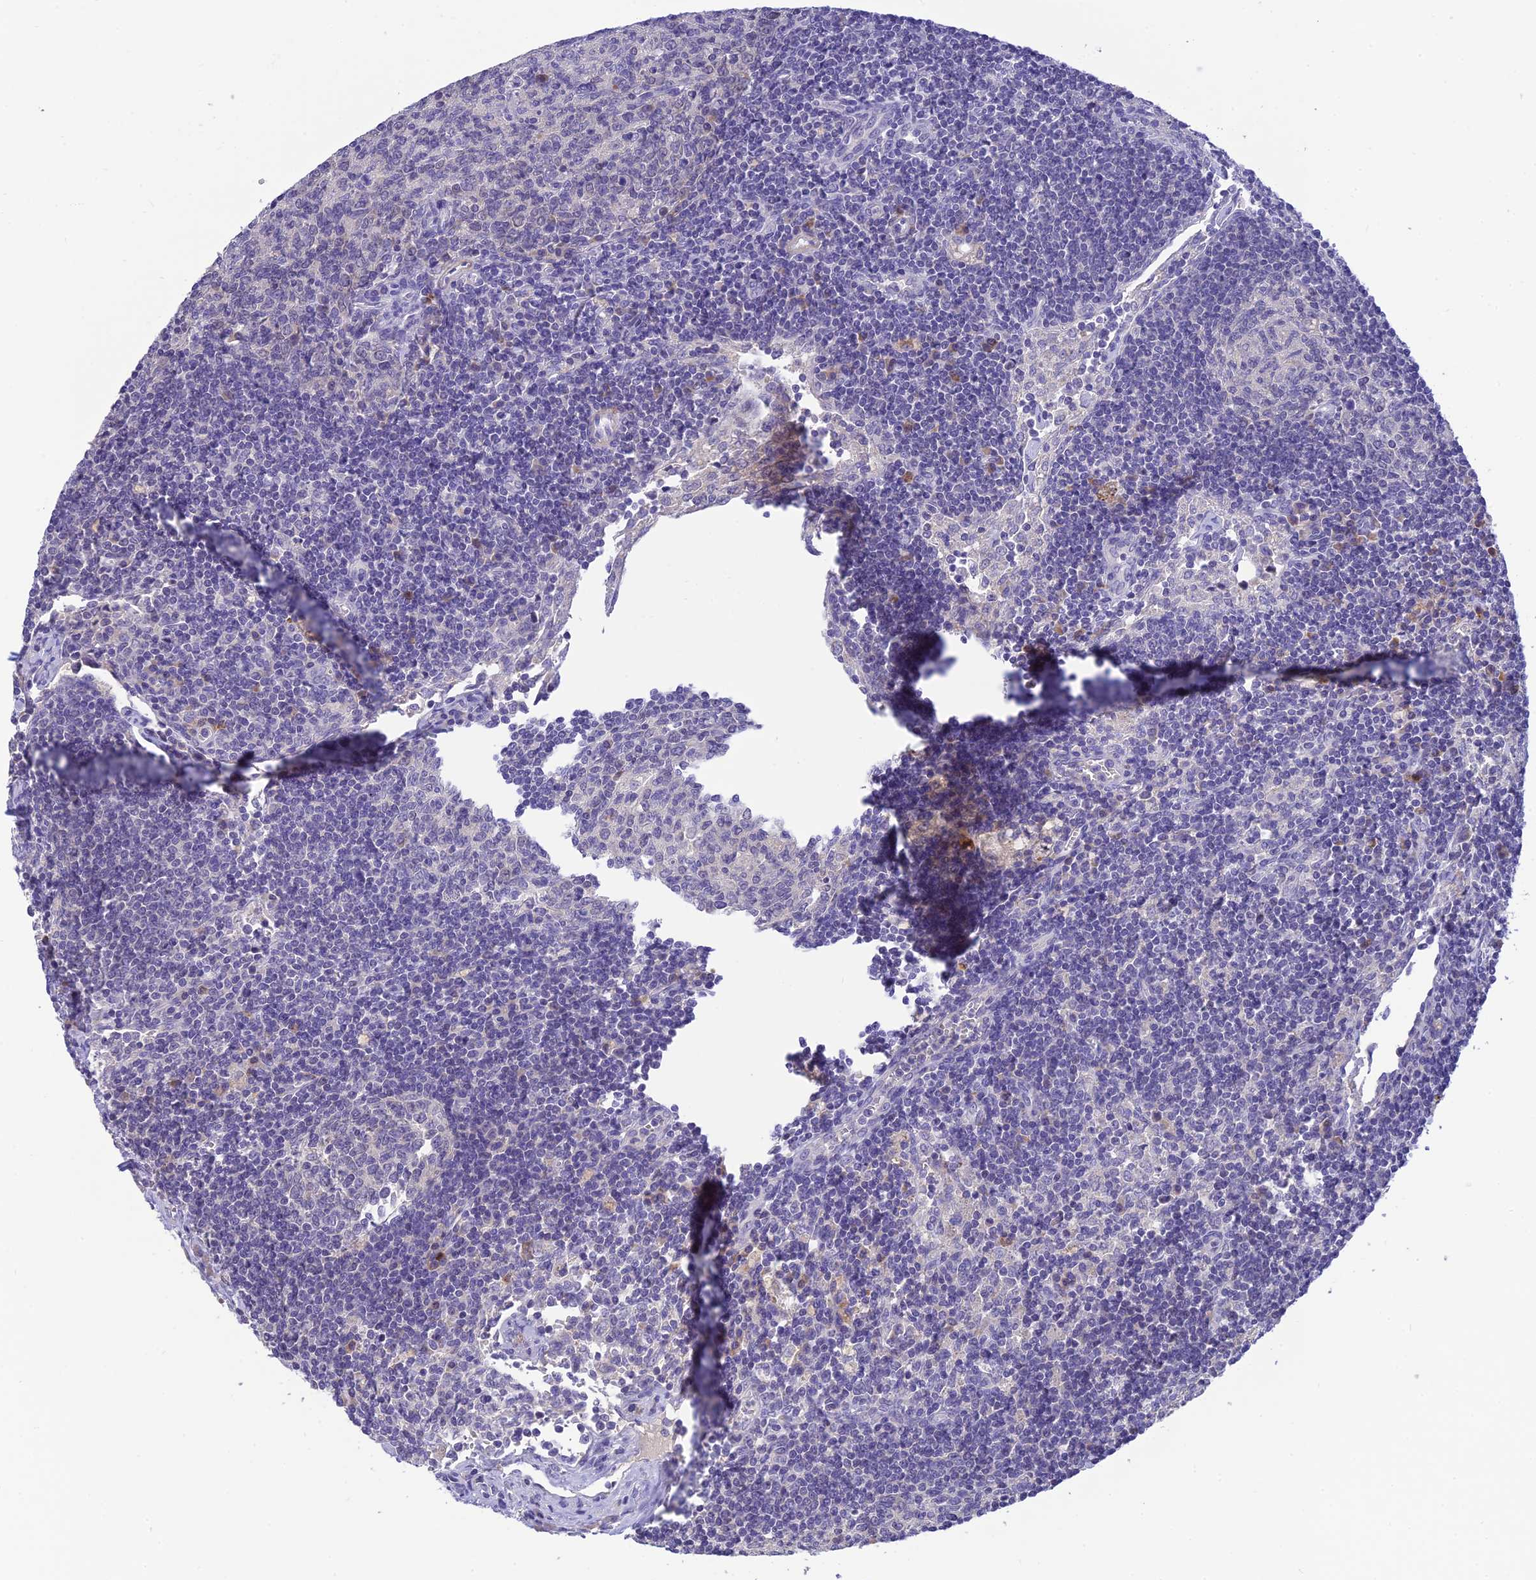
{"staining": {"intensity": "weak", "quantity": "<25%", "location": "cytoplasmic/membranous"}, "tissue": "lymph node", "cell_type": "Germinal center cells", "image_type": "normal", "snomed": [{"axis": "morphology", "description": "Normal tissue, NOS"}, {"axis": "topography", "description": "Lymph node"}], "caption": "Histopathology image shows no significant protein expression in germinal center cells of normal lymph node. (Immunohistochemistry, brightfield microscopy, high magnification).", "gene": "XPO7", "patient": {"sex": "female", "age": 73}}